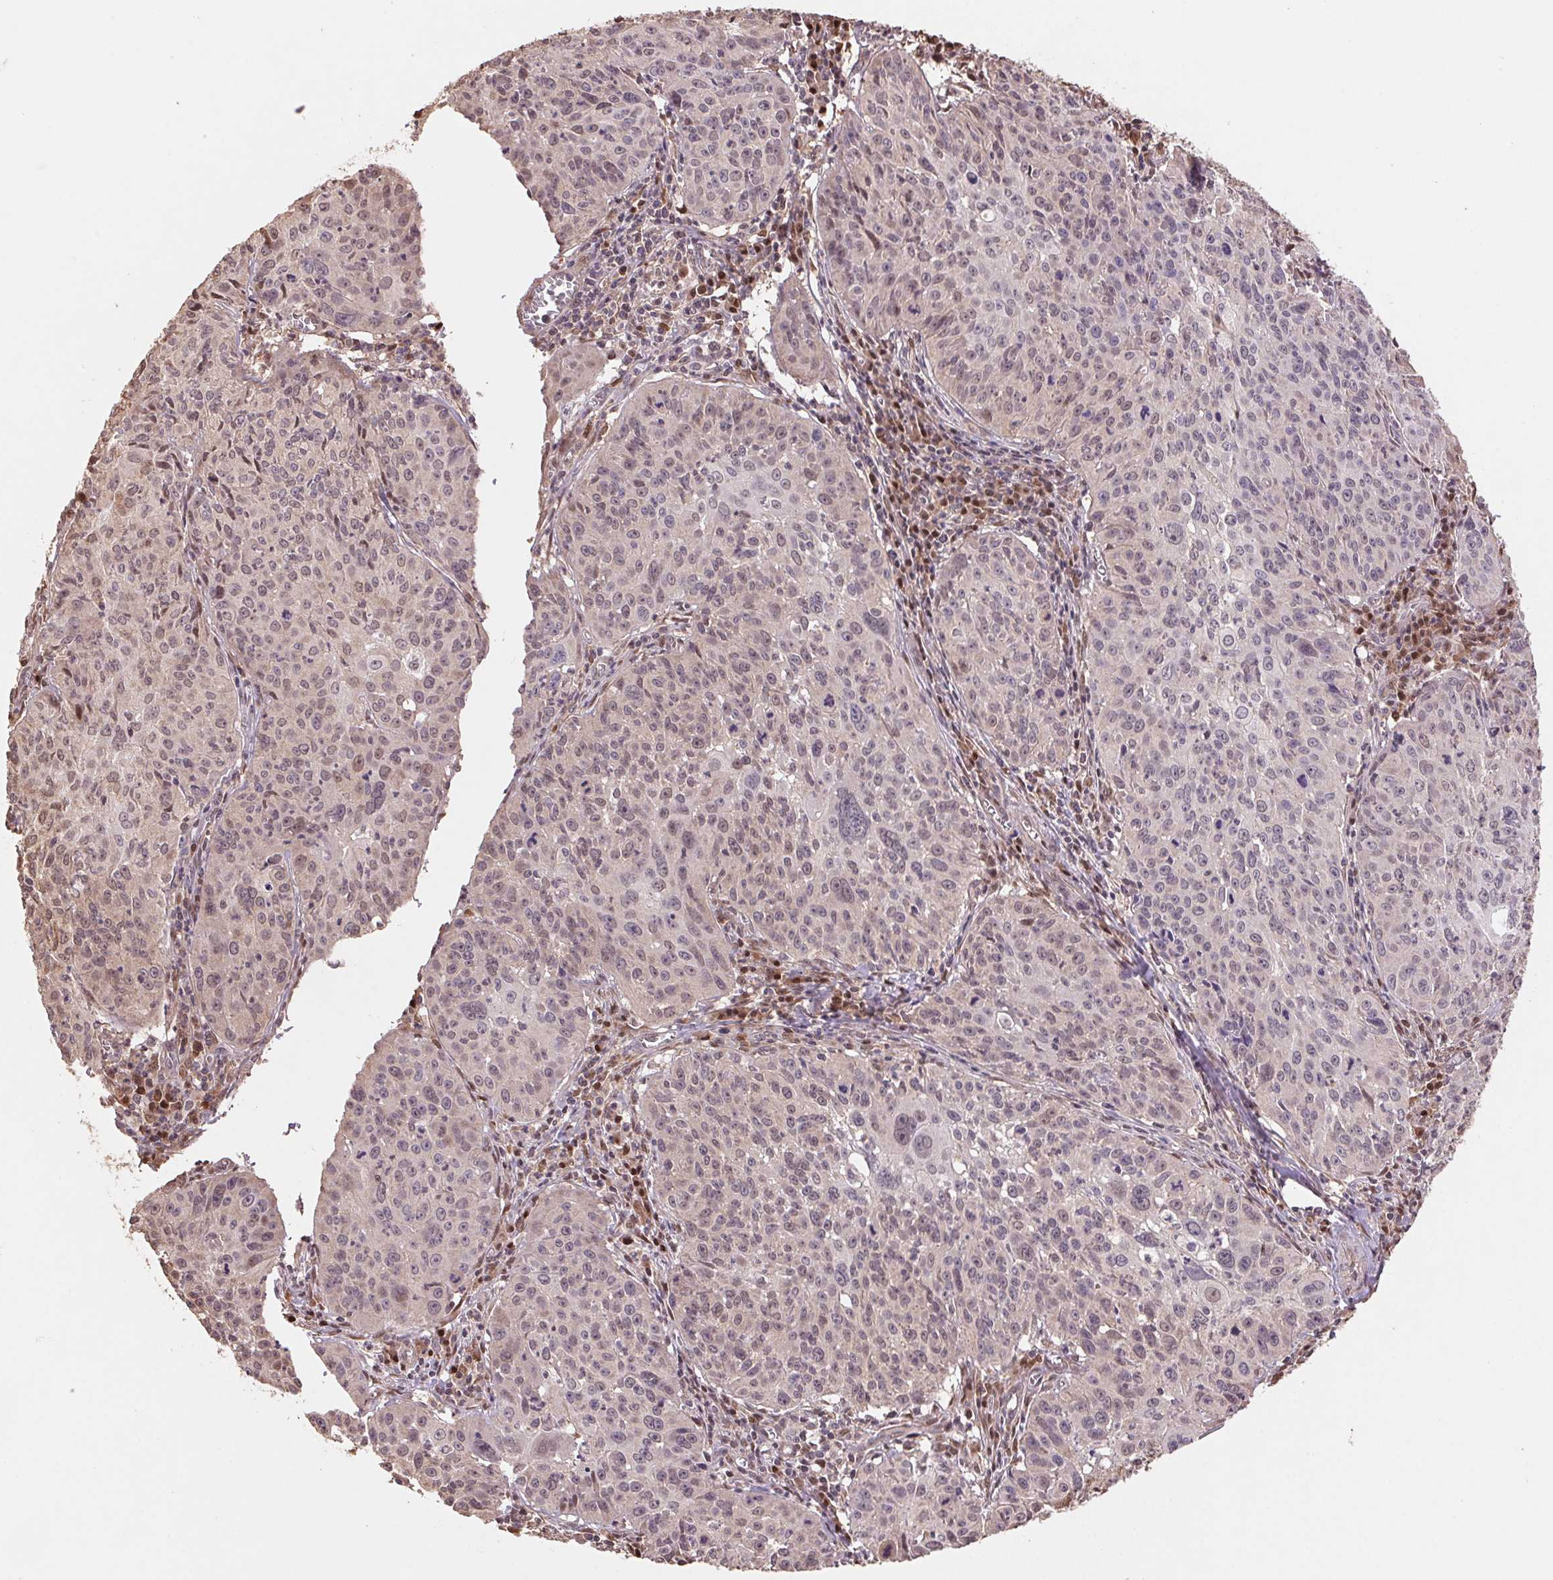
{"staining": {"intensity": "negative", "quantity": "none", "location": "none"}, "tissue": "cervical cancer", "cell_type": "Tumor cells", "image_type": "cancer", "snomed": [{"axis": "morphology", "description": "Squamous cell carcinoma, NOS"}, {"axis": "topography", "description": "Cervix"}], "caption": "Tumor cells show no significant protein positivity in cervical cancer (squamous cell carcinoma).", "gene": "CUTA", "patient": {"sex": "female", "age": 31}}